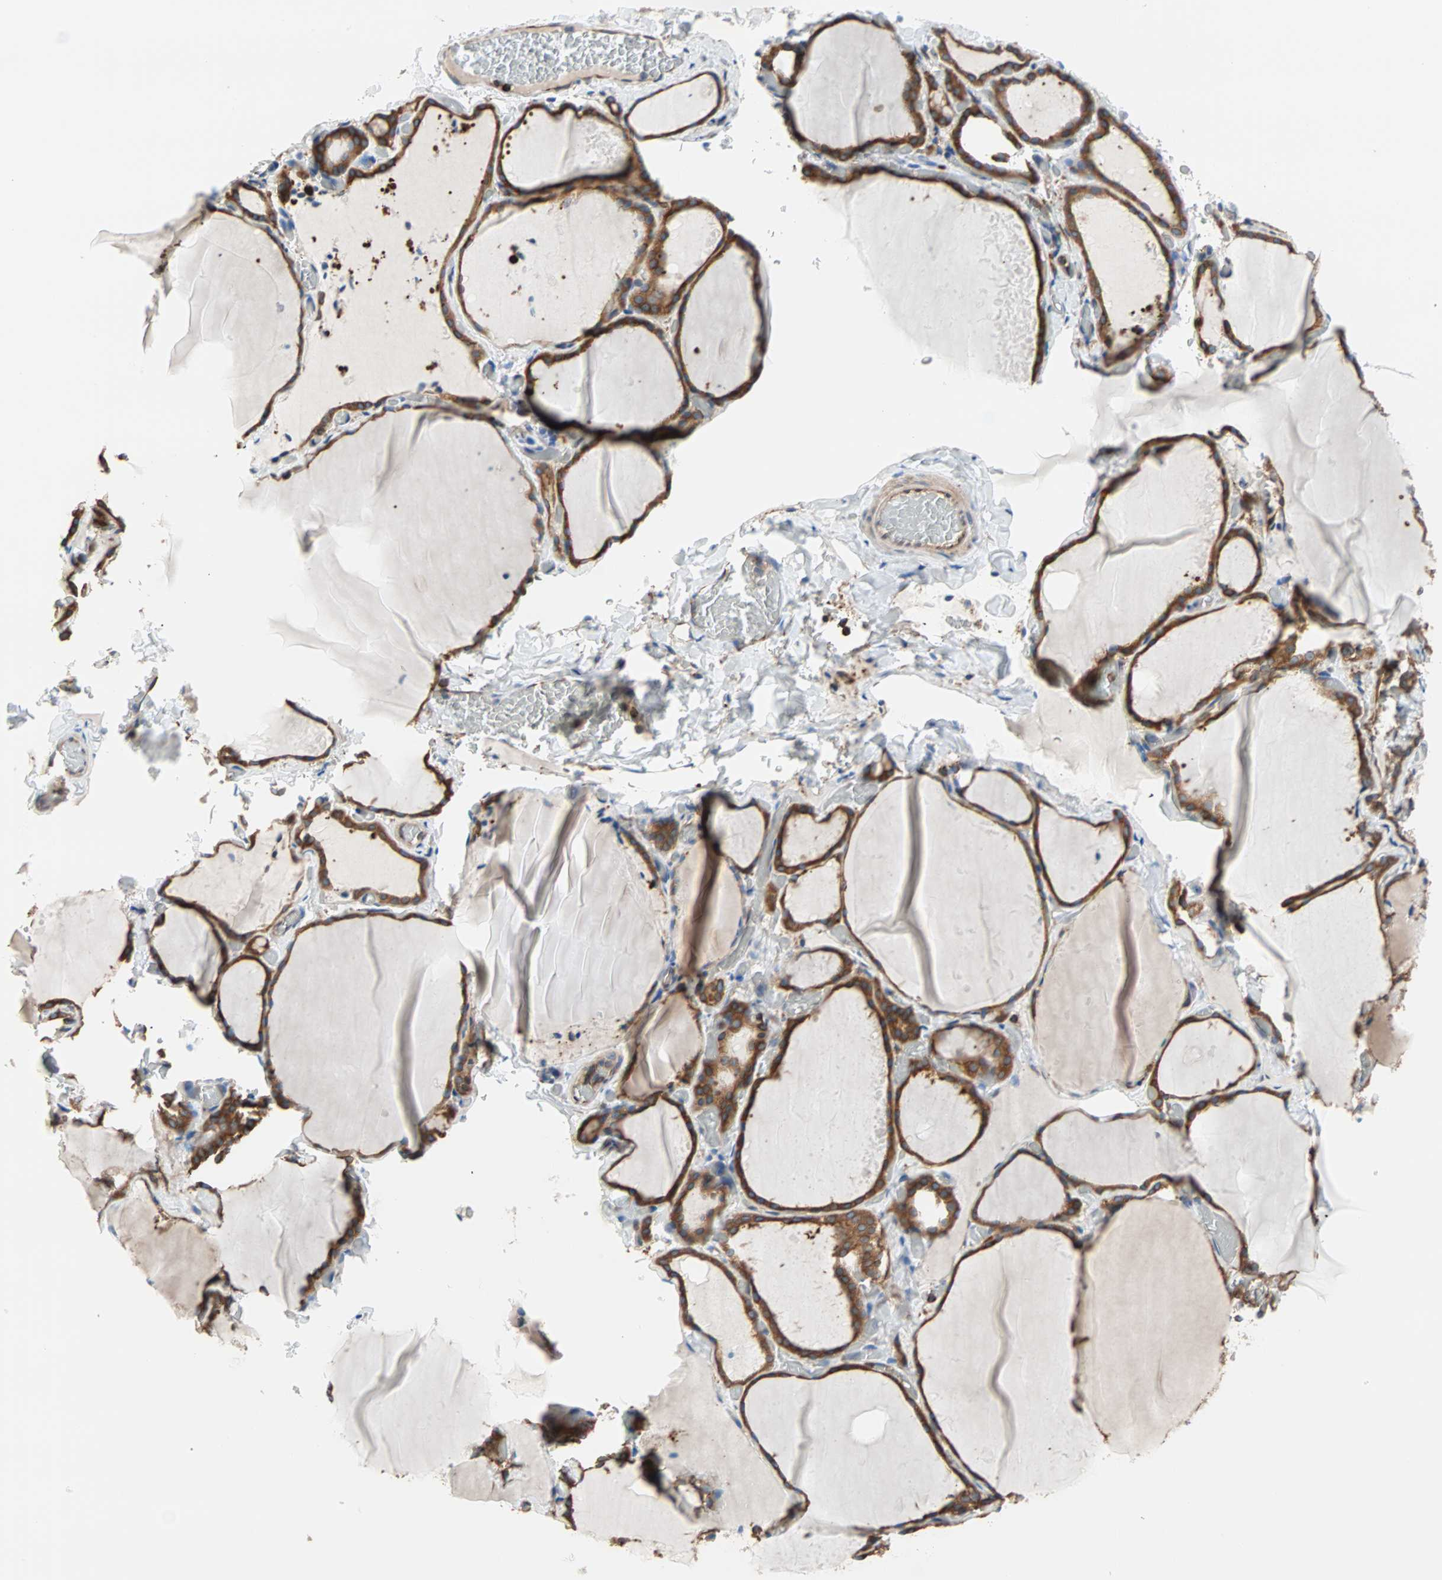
{"staining": {"intensity": "strong", "quantity": ">75%", "location": "cytoplasmic/membranous"}, "tissue": "thyroid gland", "cell_type": "Glandular cells", "image_type": "normal", "snomed": [{"axis": "morphology", "description": "Normal tissue, NOS"}, {"axis": "topography", "description": "Thyroid gland"}], "caption": "Protein expression analysis of normal human thyroid gland reveals strong cytoplasmic/membranous expression in approximately >75% of glandular cells. The protein of interest is stained brown, and the nuclei are stained in blue (DAB (3,3'-diaminobenzidine) IHC with brightfield microscopy, high magnification).", "gene": "EEF2", "patient": {"sex": "female", "age": 22}}